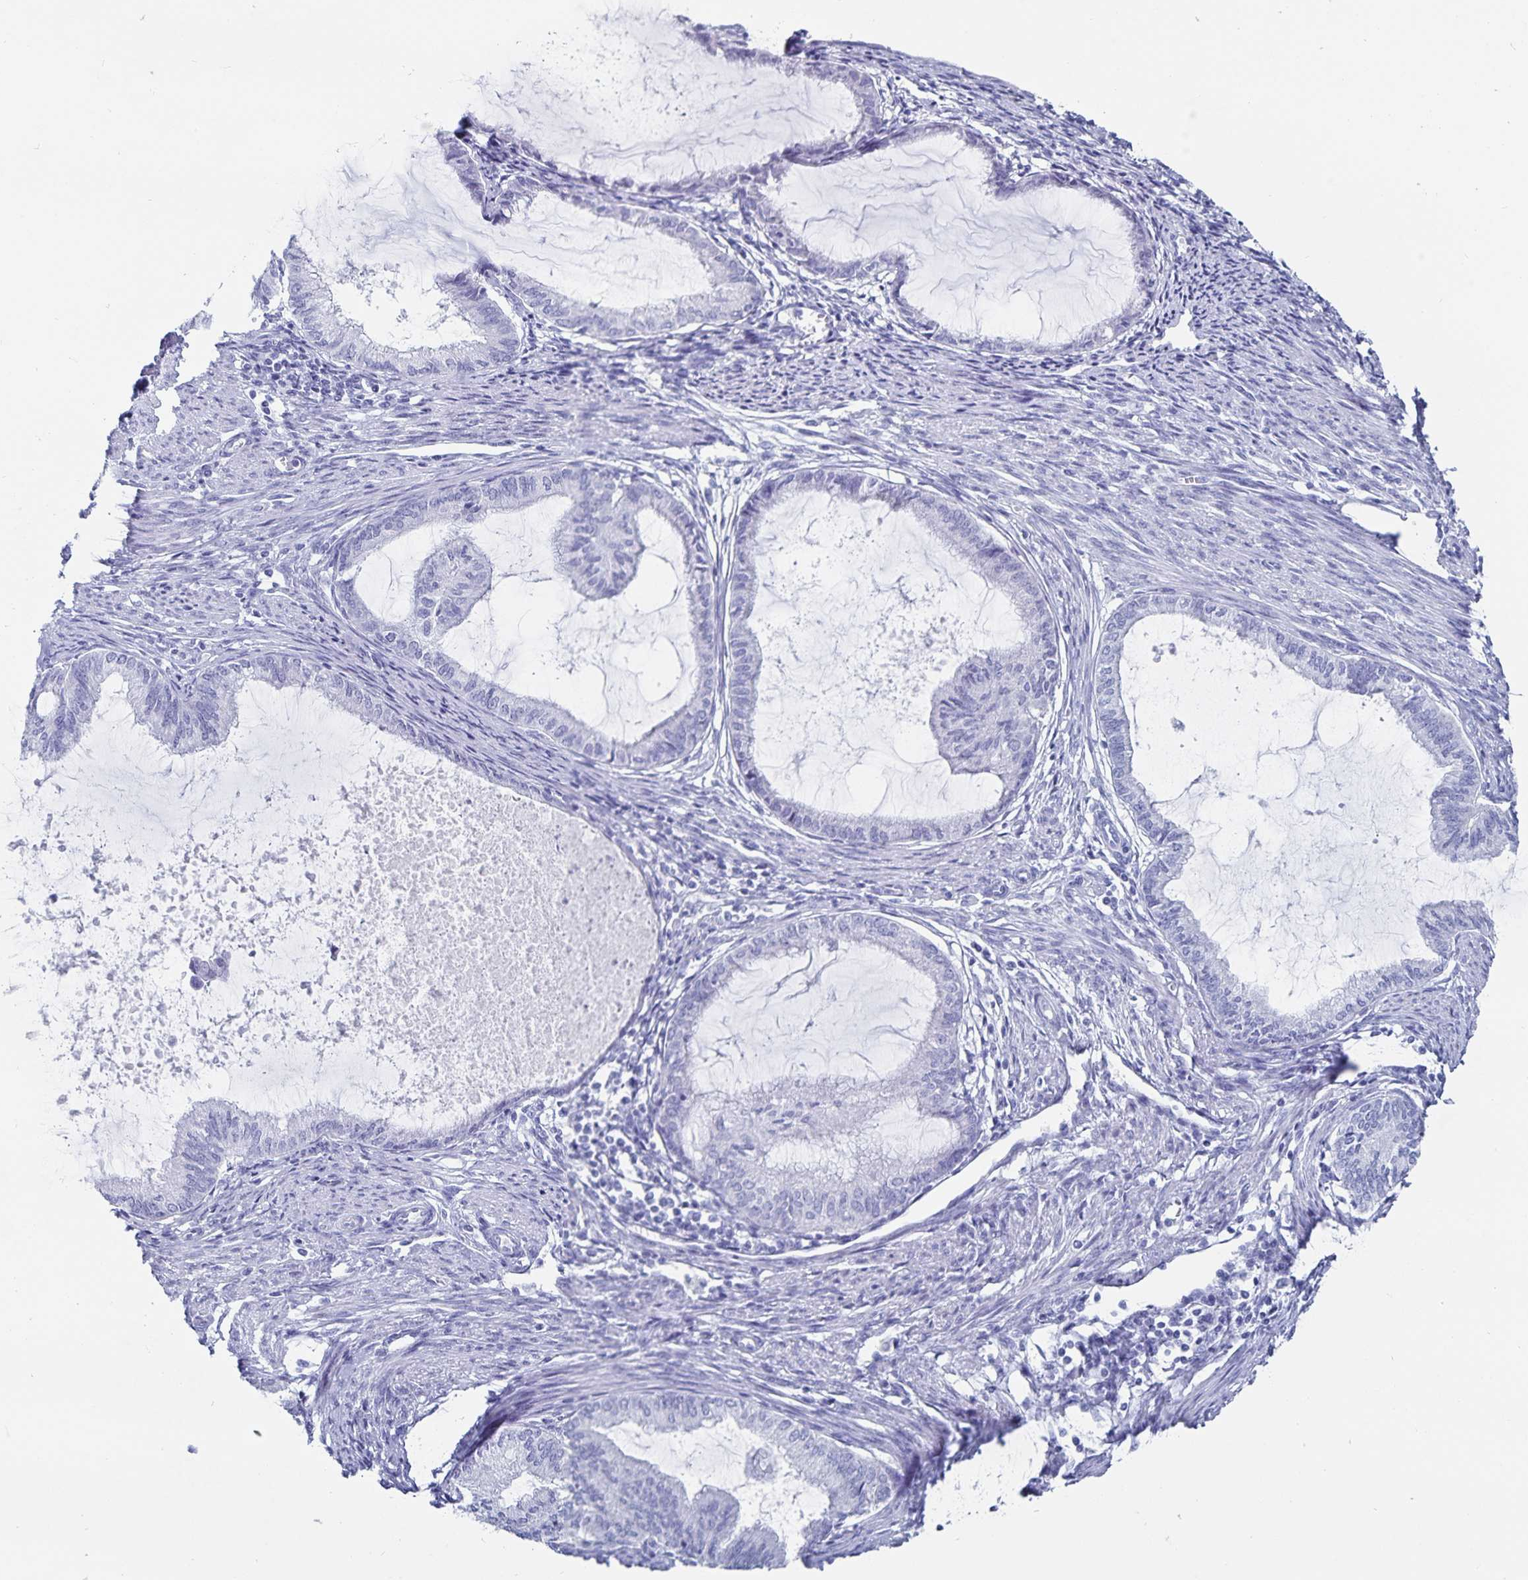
{"staining": {"intensity": "negative", "quantity": "none", "location": "none"}, "tissue": "endometrial cancer", "cell_type": "Tumor cells", "image_type": "cancer", "snomed": [{"axis": "morphology", "description": "Adenocarcinoma, NOS"}, {"axis": "topography", "description": "Endometrium"}], "caption": "Immunohistochemistry photomicrograph of neoplastic tissue: human adenocarcinoma (endometrial) stained with DAB (3,3'-diaminobenzidine) exhibits no significant protein expression in tumor cells. (Brightfield microscopy of DAB (3,3'-diaminobenzidine) IHC at high magnification).", "gene": "C19orf73", "patient": {"sex": "female", "age": 86}}